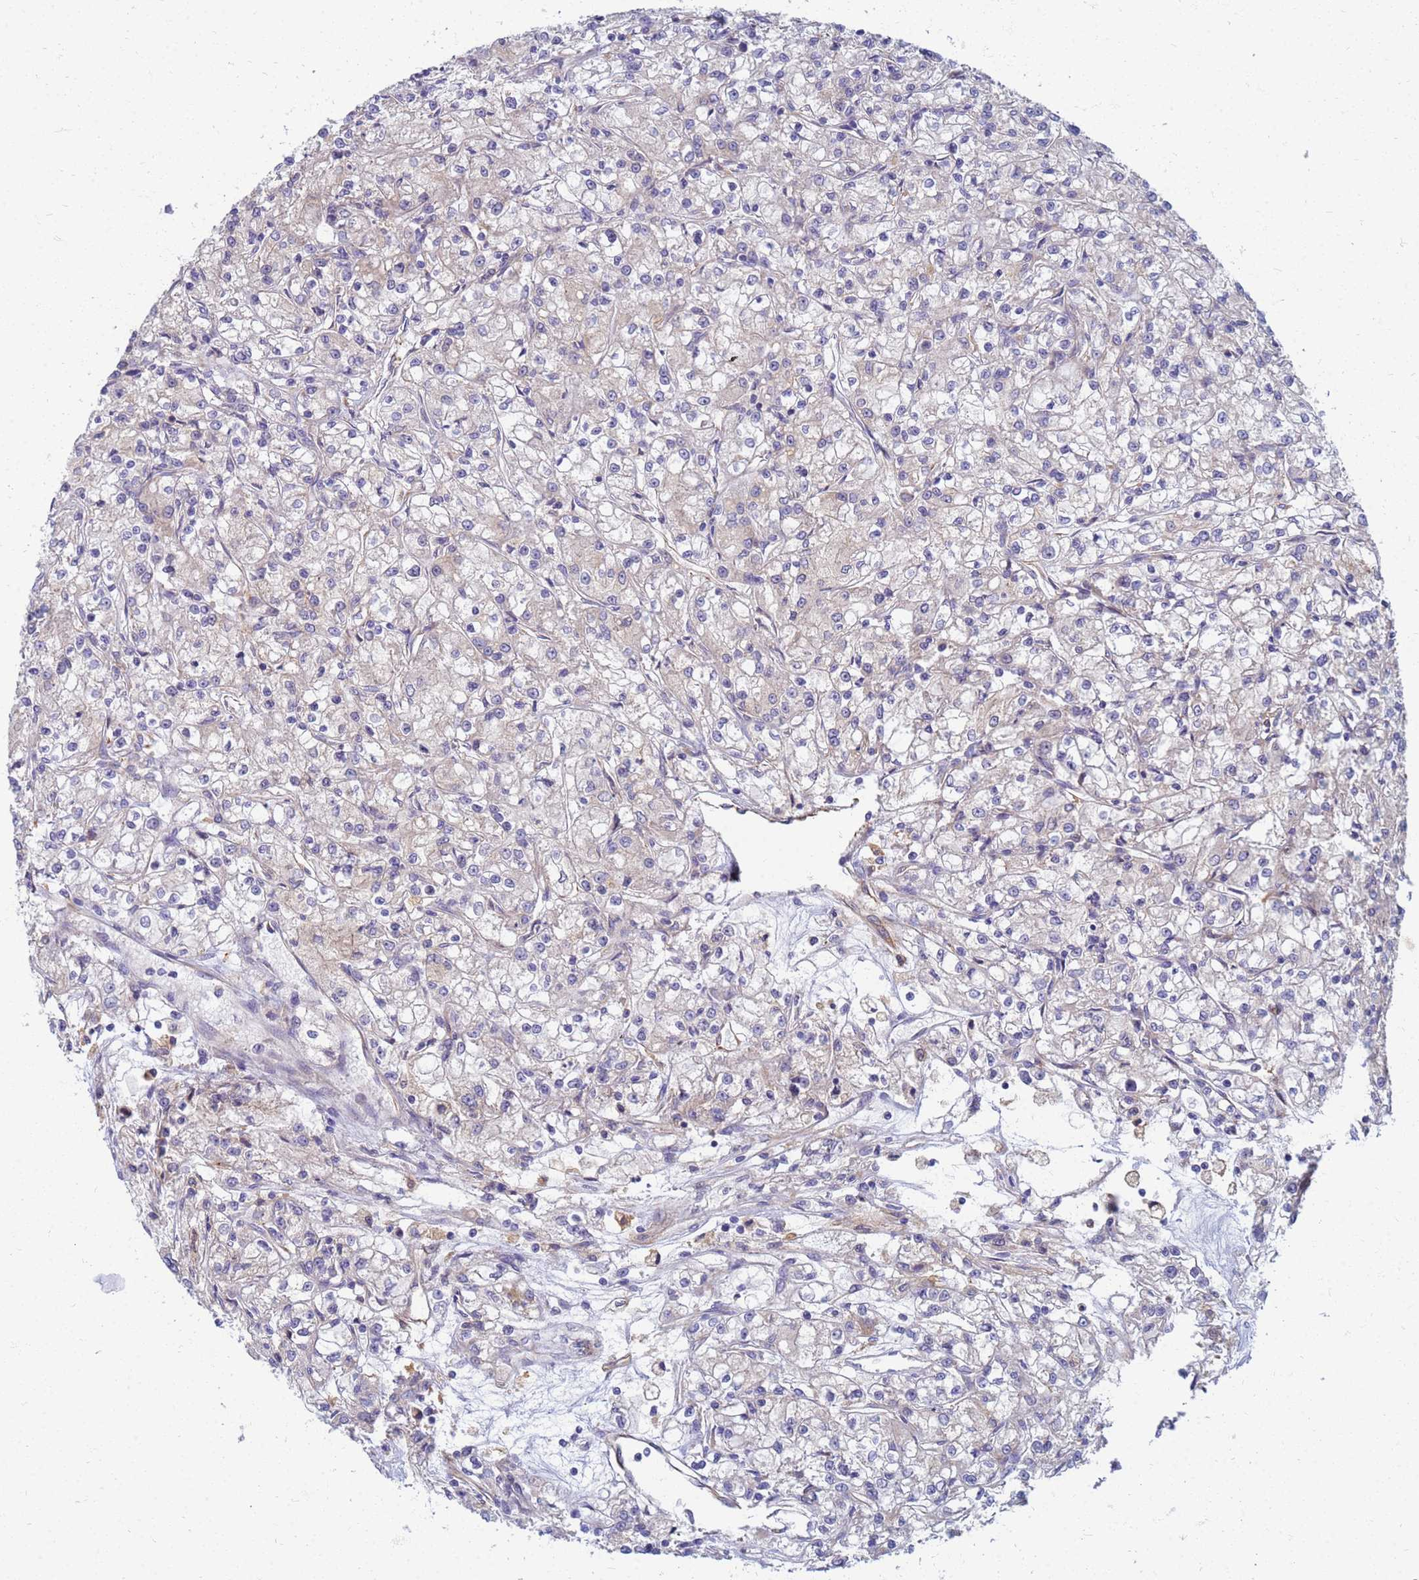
{"staining": {"intensity": "negative", "quantity": "none", "location": "none"}, "tissue": "renal cancer", "cell_type": "Tumor cells", "image_type": "cancer", "snomed": [{"axis": "morphology", "description": "Adenocarcinoma, NOS"}, {"axis": "topography", "description": "Kidney"}], "caption": "Image shows no protein staining in tumor cells of renal adenocarcinoma tissue.", "gene": "EEA1", "patient": {"sex": "female", "age": 59}}